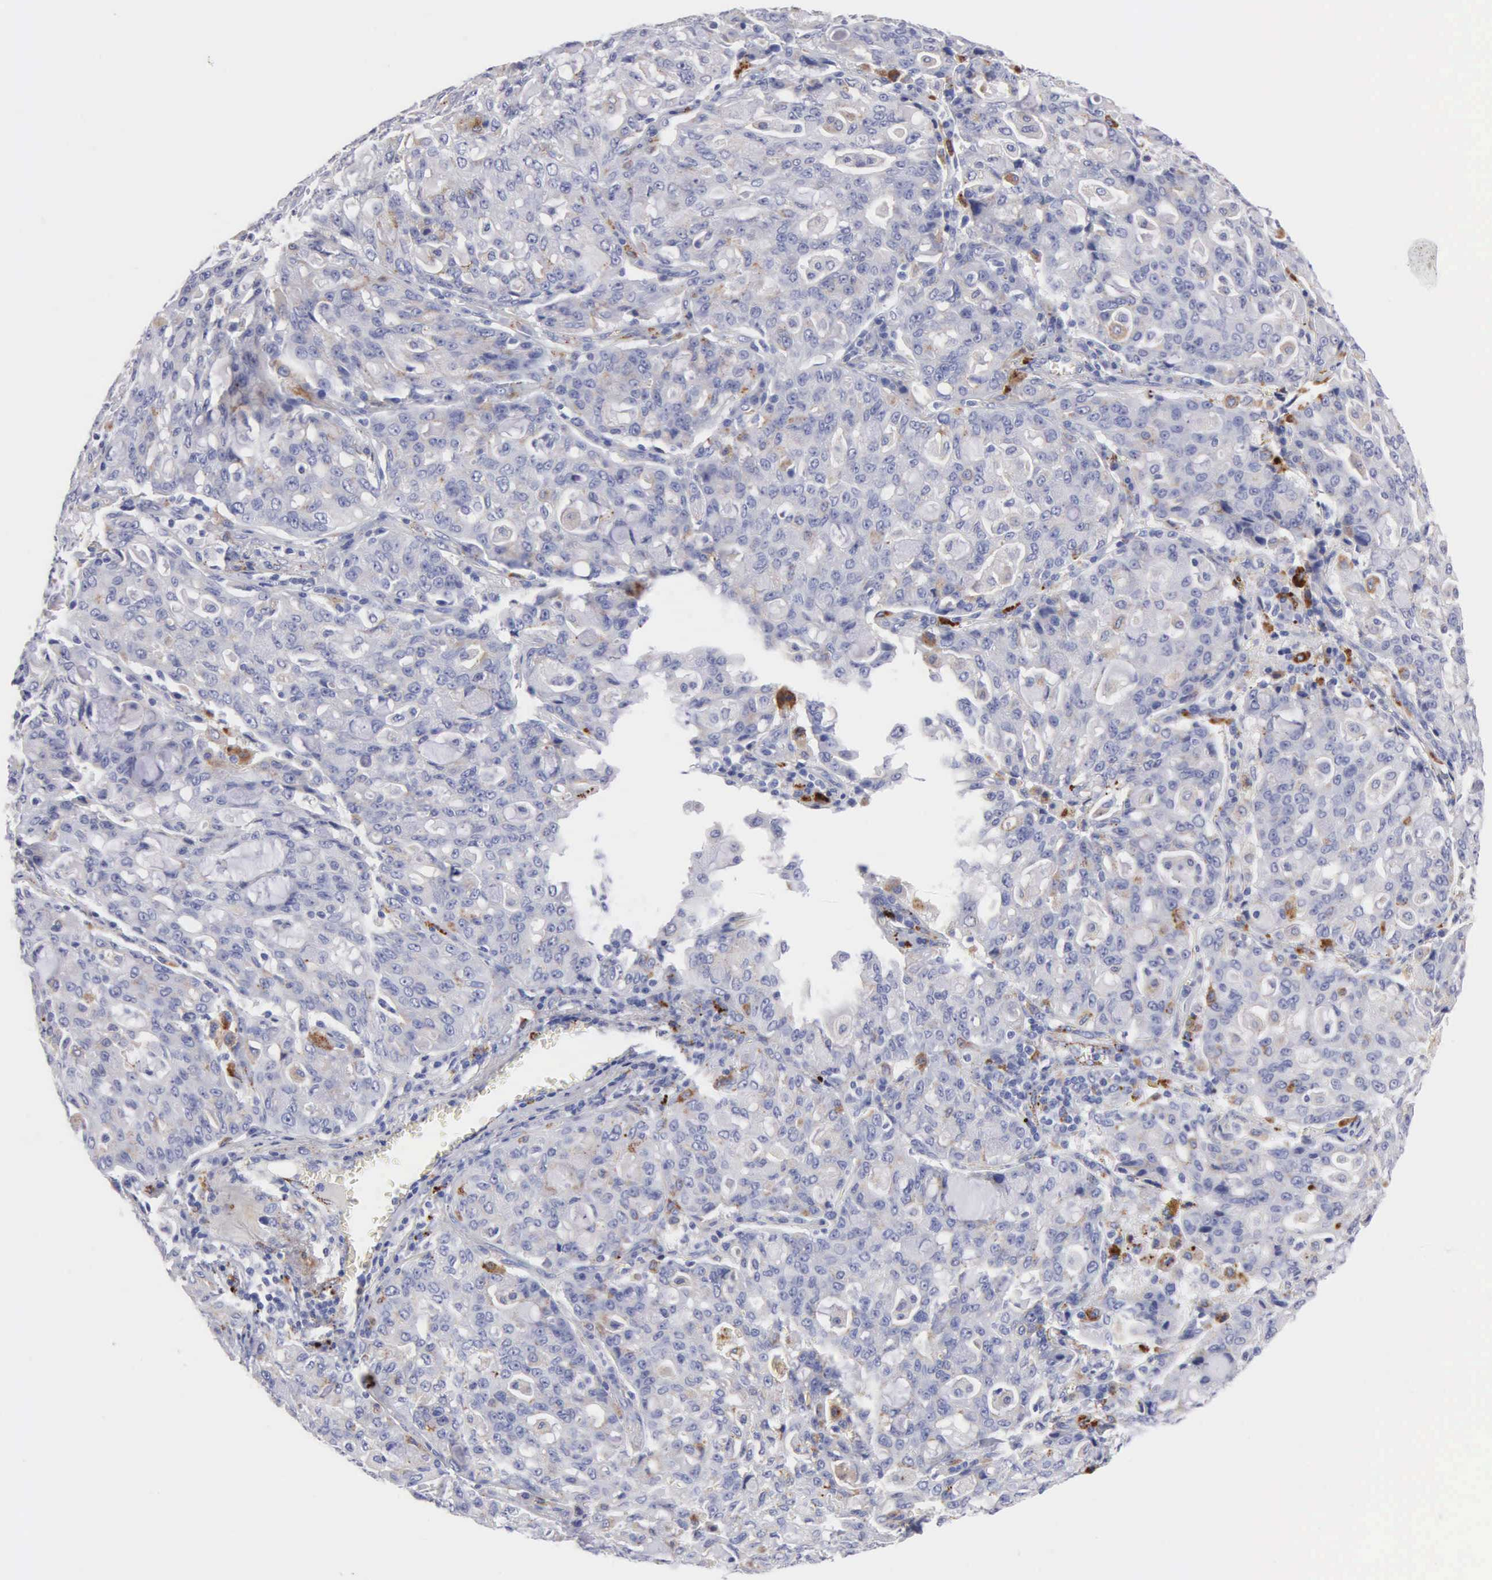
{"staining": {"intensity": "negative", "quantity": "none", "location": "none"}, "tissue": "lung cancer", "cell_type": "Tumor cells", "image_type": "cancer", "snomed": [{"axis": "morphology", "description": "Adenocarcinoma, NOS"}, {"axis": "topography", "description": "Lung"}], "caption": "DAB immunohistochemical staining of lung adenocarcinoma displays no significant staining in tumor cells. (Brightfield microscopy of DAB immunohistochemistry at high magnification).", "gene": "CTSL", "patient": {"sex": "female", "age": 44}}